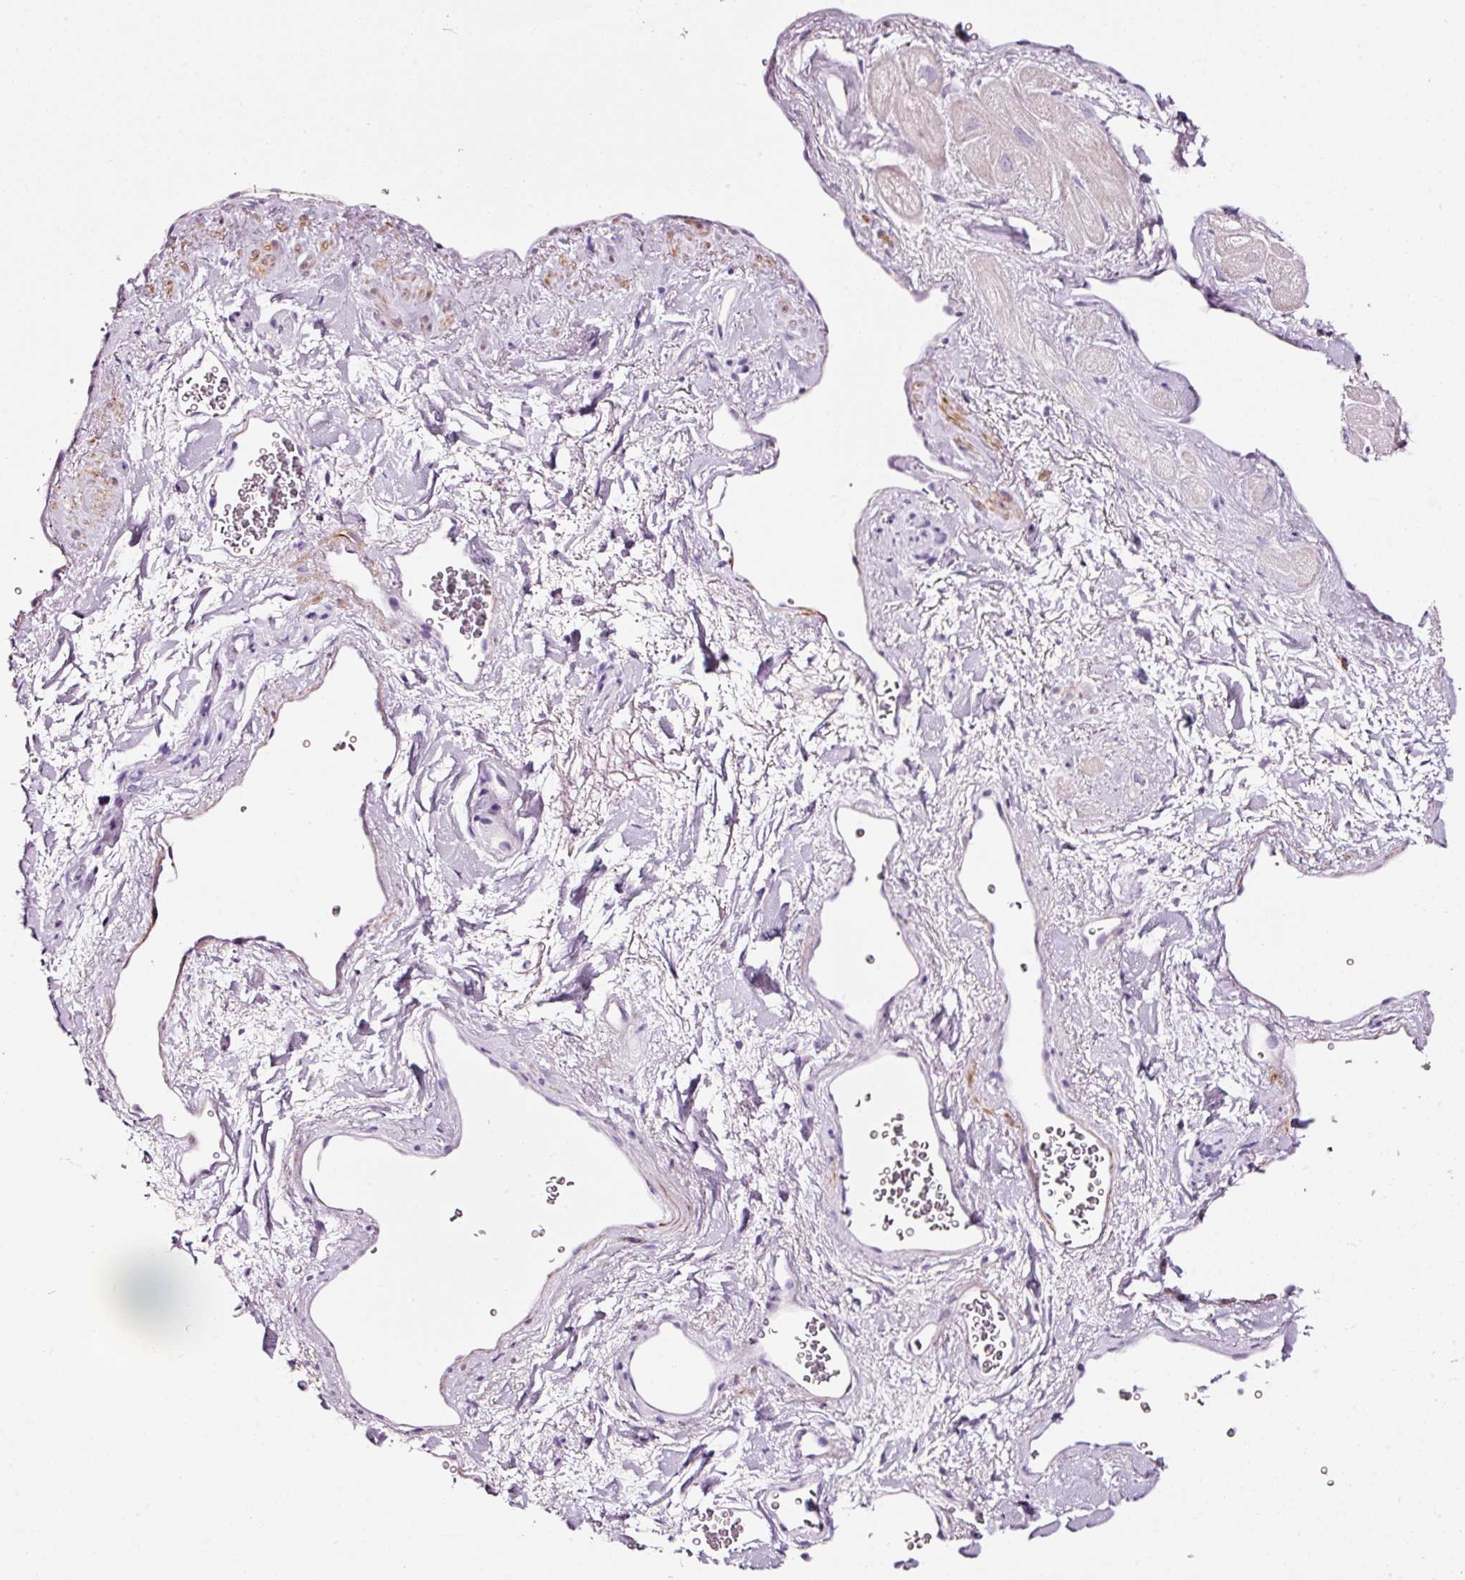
{"staining": {"intensity": "moderate", "quantity": "<25%", "location": "cytoplasmic/membranous"}, "tissue": "heart muscle", "cell_type": "Cardiomyocytes", "image_type": "normal", "snomed": [{"axis": "morphology", "description": "Normal tissue, NOS"}, {"axis": "topography", "description": "Heart"}], "caption": "Moderate cytoplasmic/membranous expression for a protein is seen in approximately <25% of cardiomyocytes of normal heart muscle using immunohistochemistry.", "gene": "CYB561A3", "patient": {"sex": "male", "age": 49}}